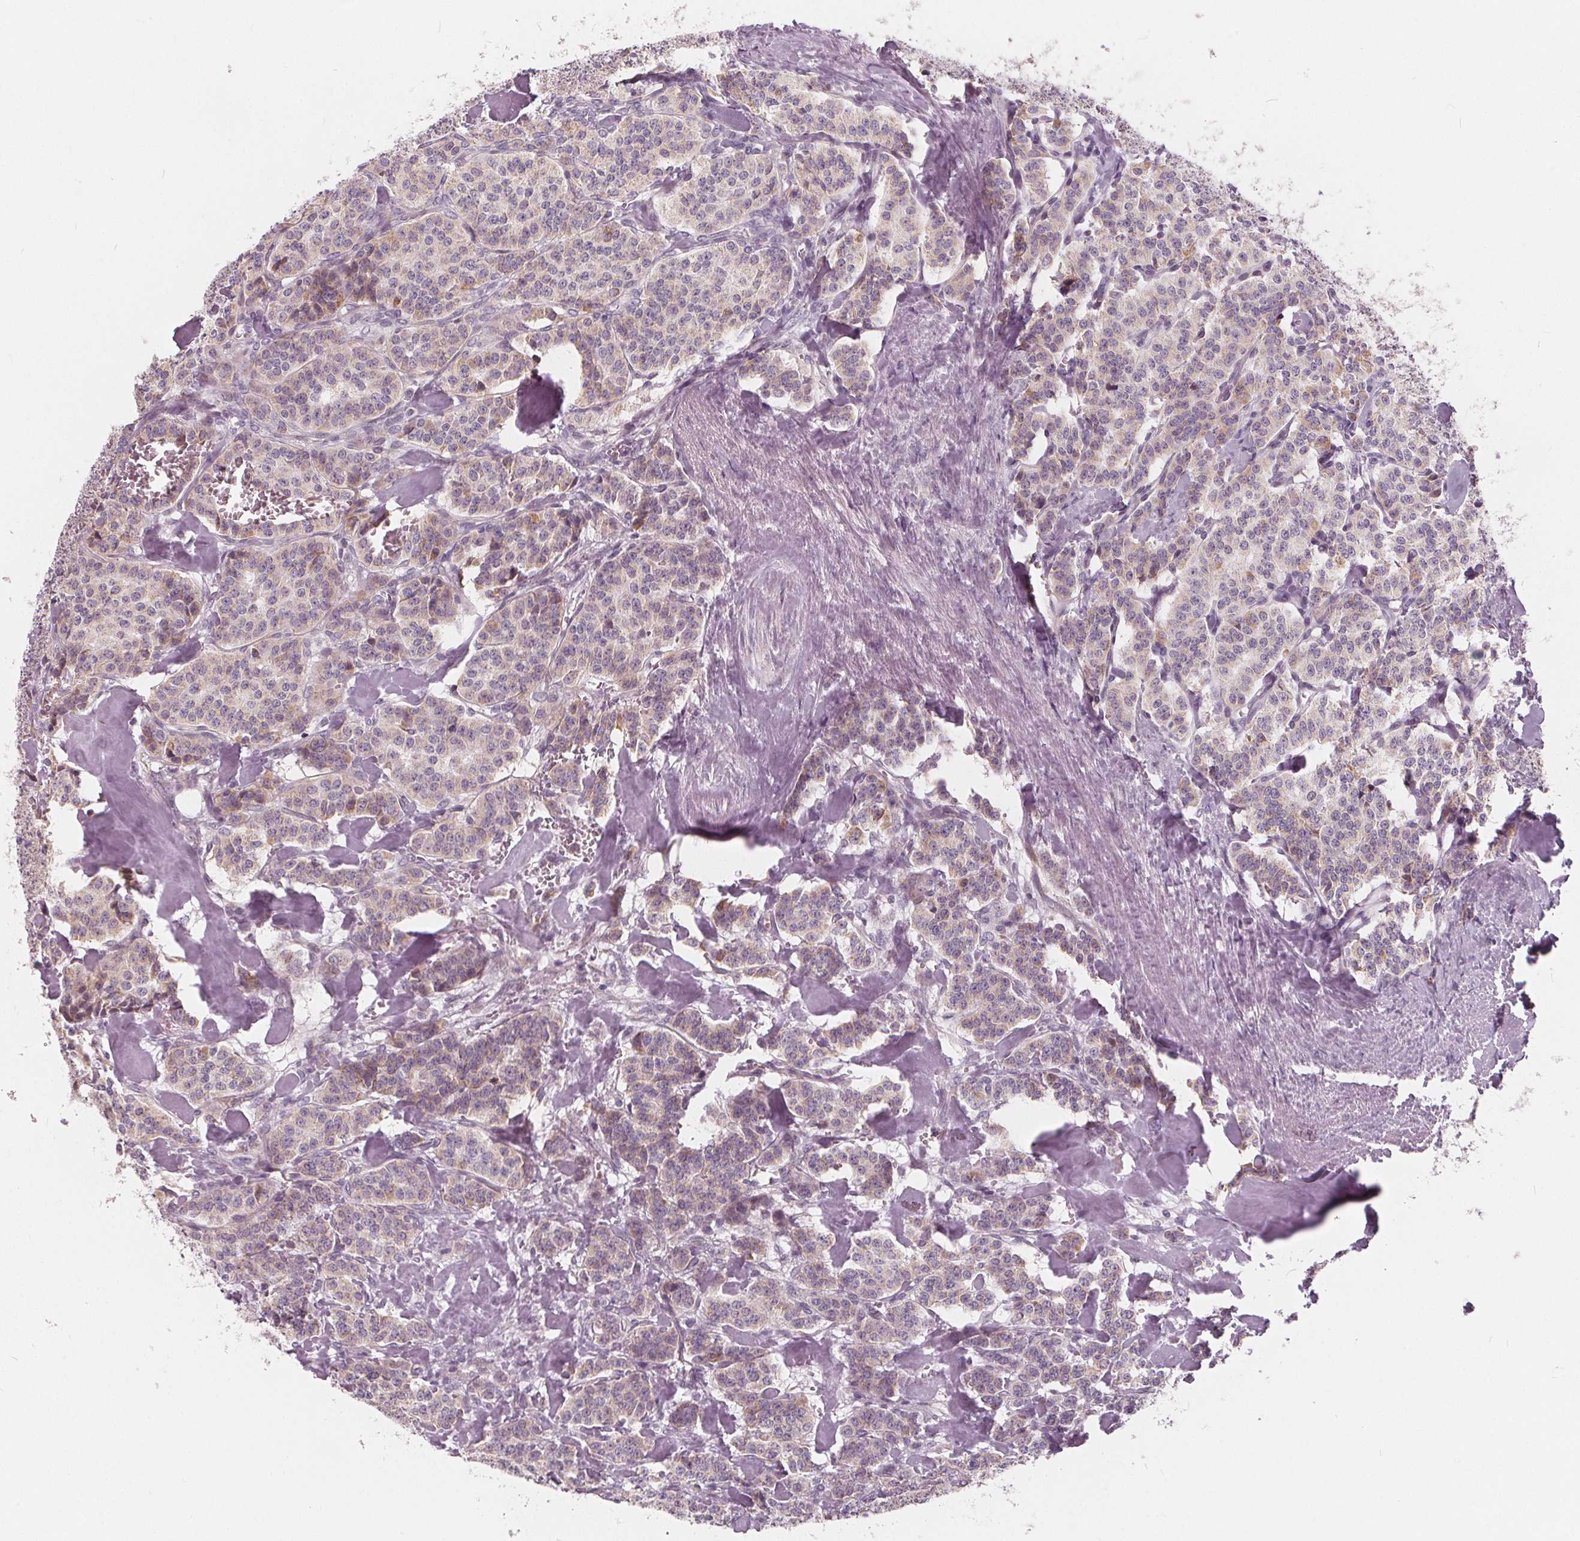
{"staining": {"intensity": "weak", "quantity": "25%-75%", "location": "cytoplasmic/membranous"}, "tissue": "carcinoid", "cell_type": "Tumor cells", "image_type": "cancer", "snomed": [{"axis": "morphology", "description": "Normal tissue, NOS"}, {"axis": "morphology", "description": "Carcinoid, malignant, NOS"}, {"axis": "topography", "description": "Lung"}], "caption": "A photomicrograph showing weak cytoplasmic/membranous expression in approximately 25%-75% of tumor cells in carcinoid (malignant), as visualized by brown immunohistochemical staining.", "gene": "NUP210L", "patient": {"sex": "female", "age": 46}}